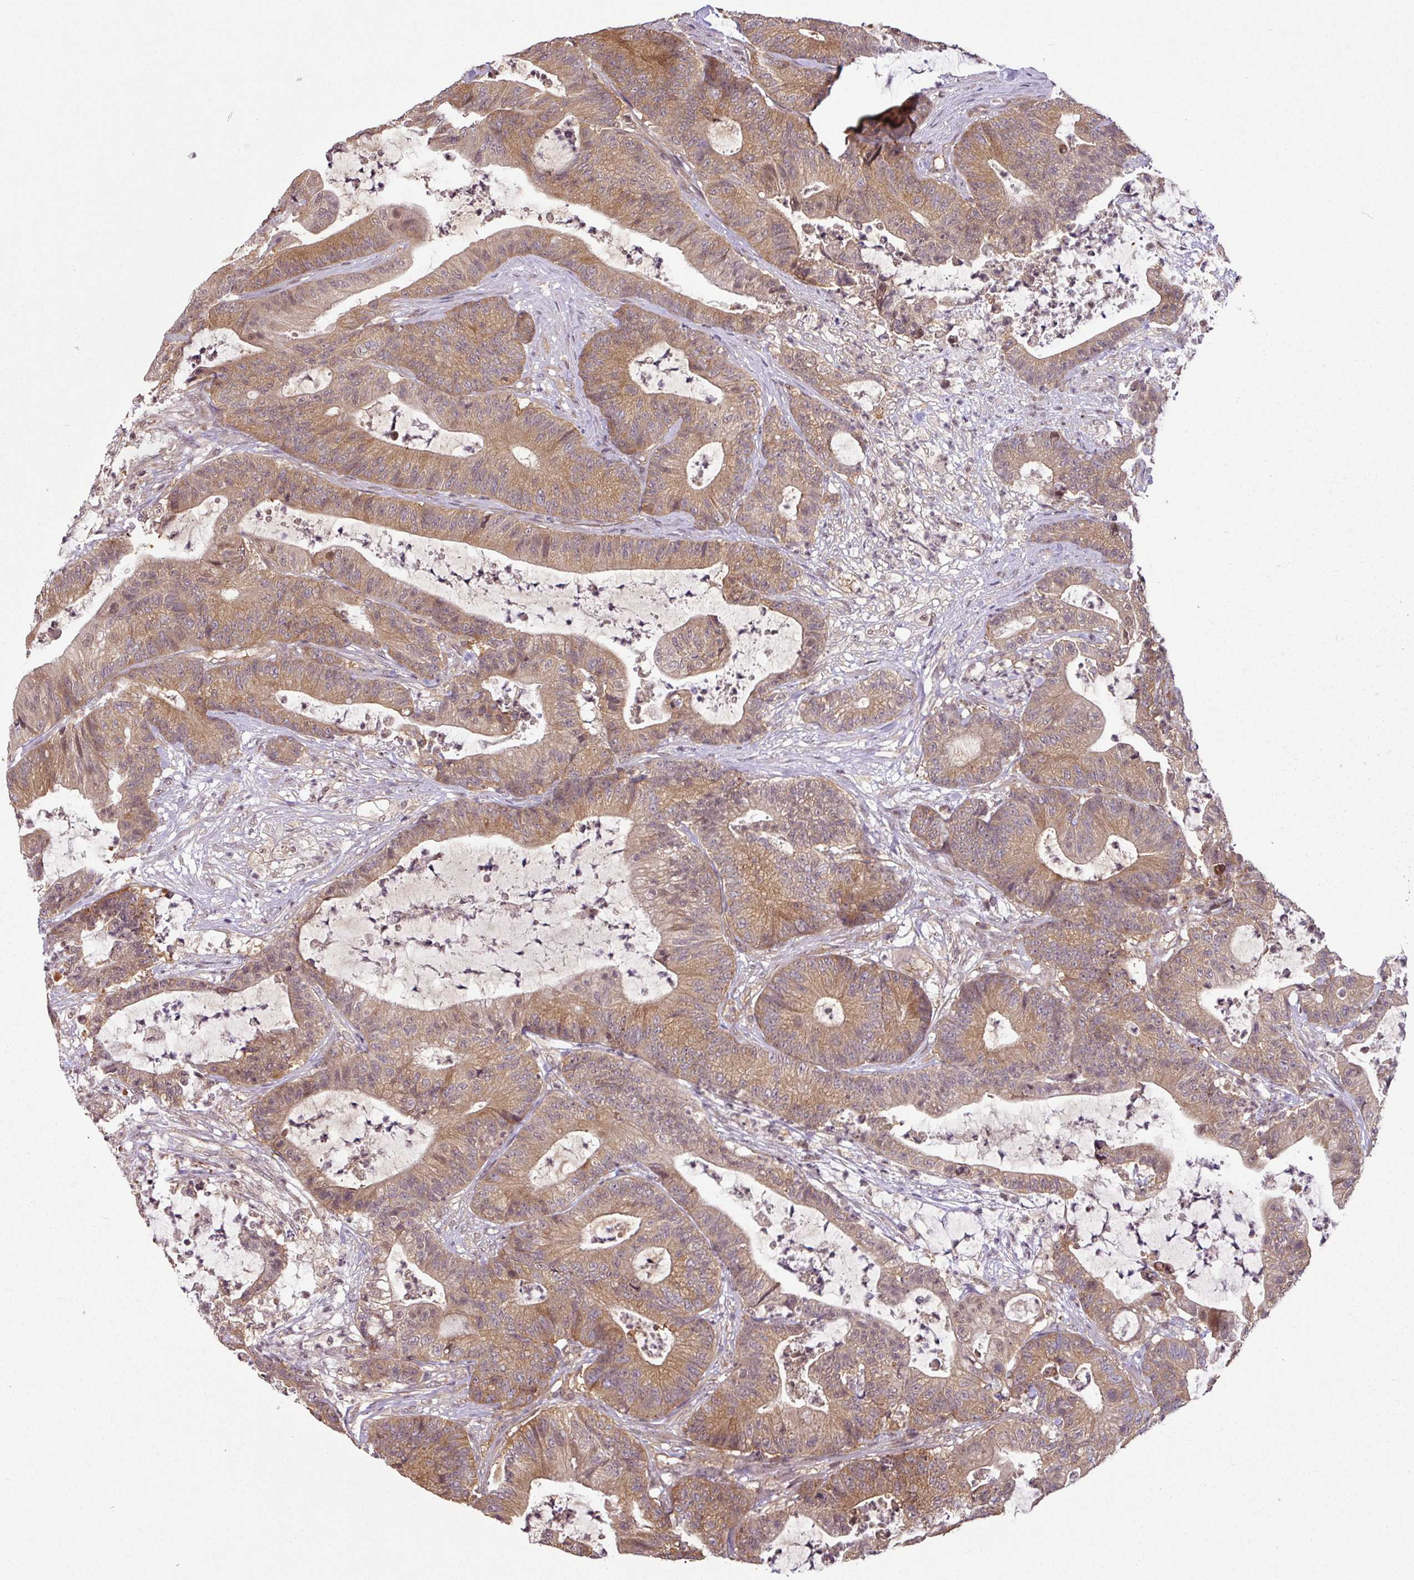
{"staining": {"intensity": "moderate", "quantity": ">75%", "location": "cytoplasmic/membranous"}, "tissue": "colorectal cancer", "cell_type": "Tumor cells", "image_type": "cancer", "snomed": [{"axis": "morphology", "description": "Adenocarcinoma, NOS"}, {"axis": "topography", "description": "Colon"}], "caption": "Immunohistochemistry micrograph of neoplastic tissue: adenocarcinoma (colorectal) stained using immunohistochemistry (IHC) exhibits medium levels of moderate protein expression localized specifically in the cytoplasmic/membranous of tumor cells, appearing as a cytoplasmic/membranous brown color.", "gene": "ANKRD18A", "patient": {"sex": "female", "age": 84}}